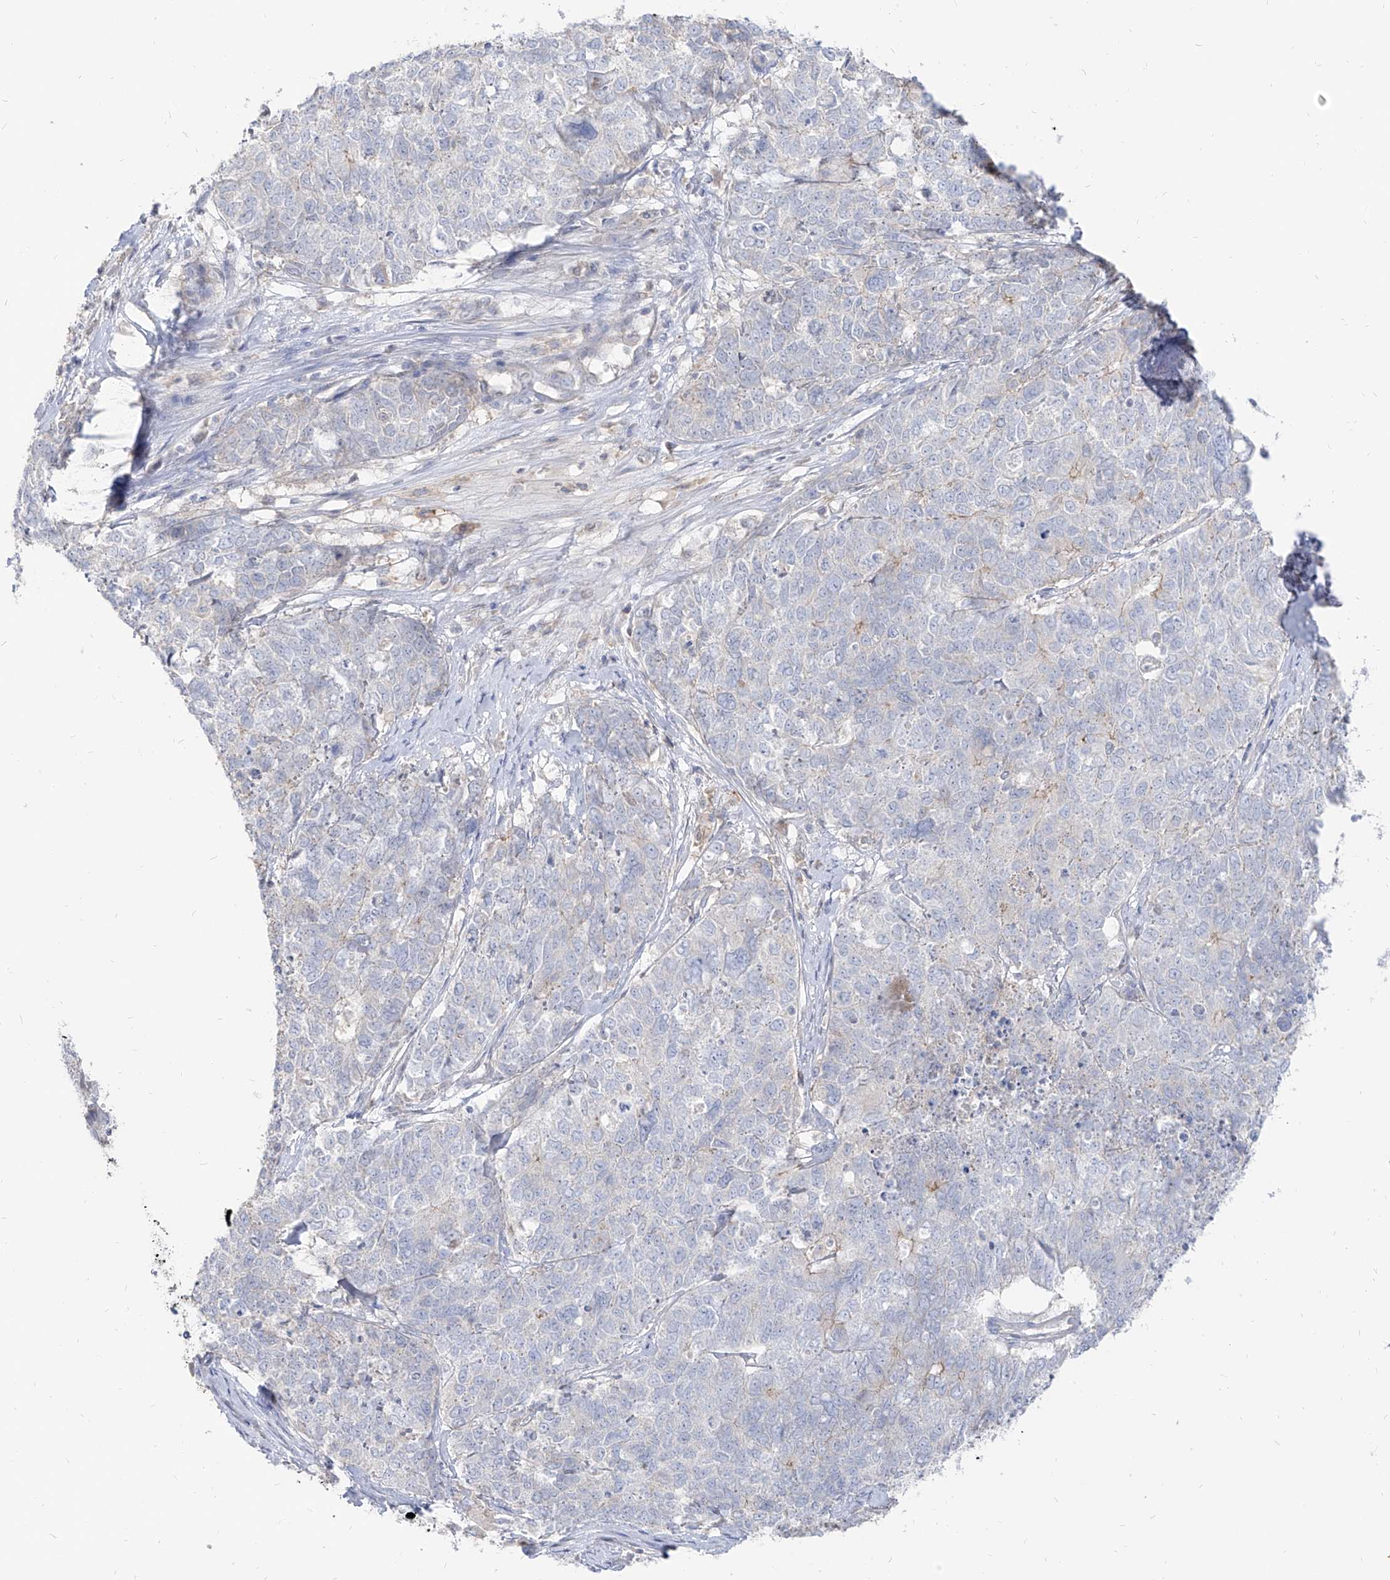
{"staining": {"intensity": "negative", "quantity": "none", "location": "none"}, "tissue": "cervical cancer", "cell_type": "Tumor cells", "image_type": "cancer", "snomed": [{"axis": "morphology", "description": "Squamous cell carcinoma, NOS"}, {"axis": "topography", "description": "Cervix"}], "caption": "IHC image of human cervical squamous cell carcinoma stained for a protein (brown), which demonstrates no positivity in tumor cells.", "gene": "RBFOX3", "patient": {"sex": "female", "age": 63}}